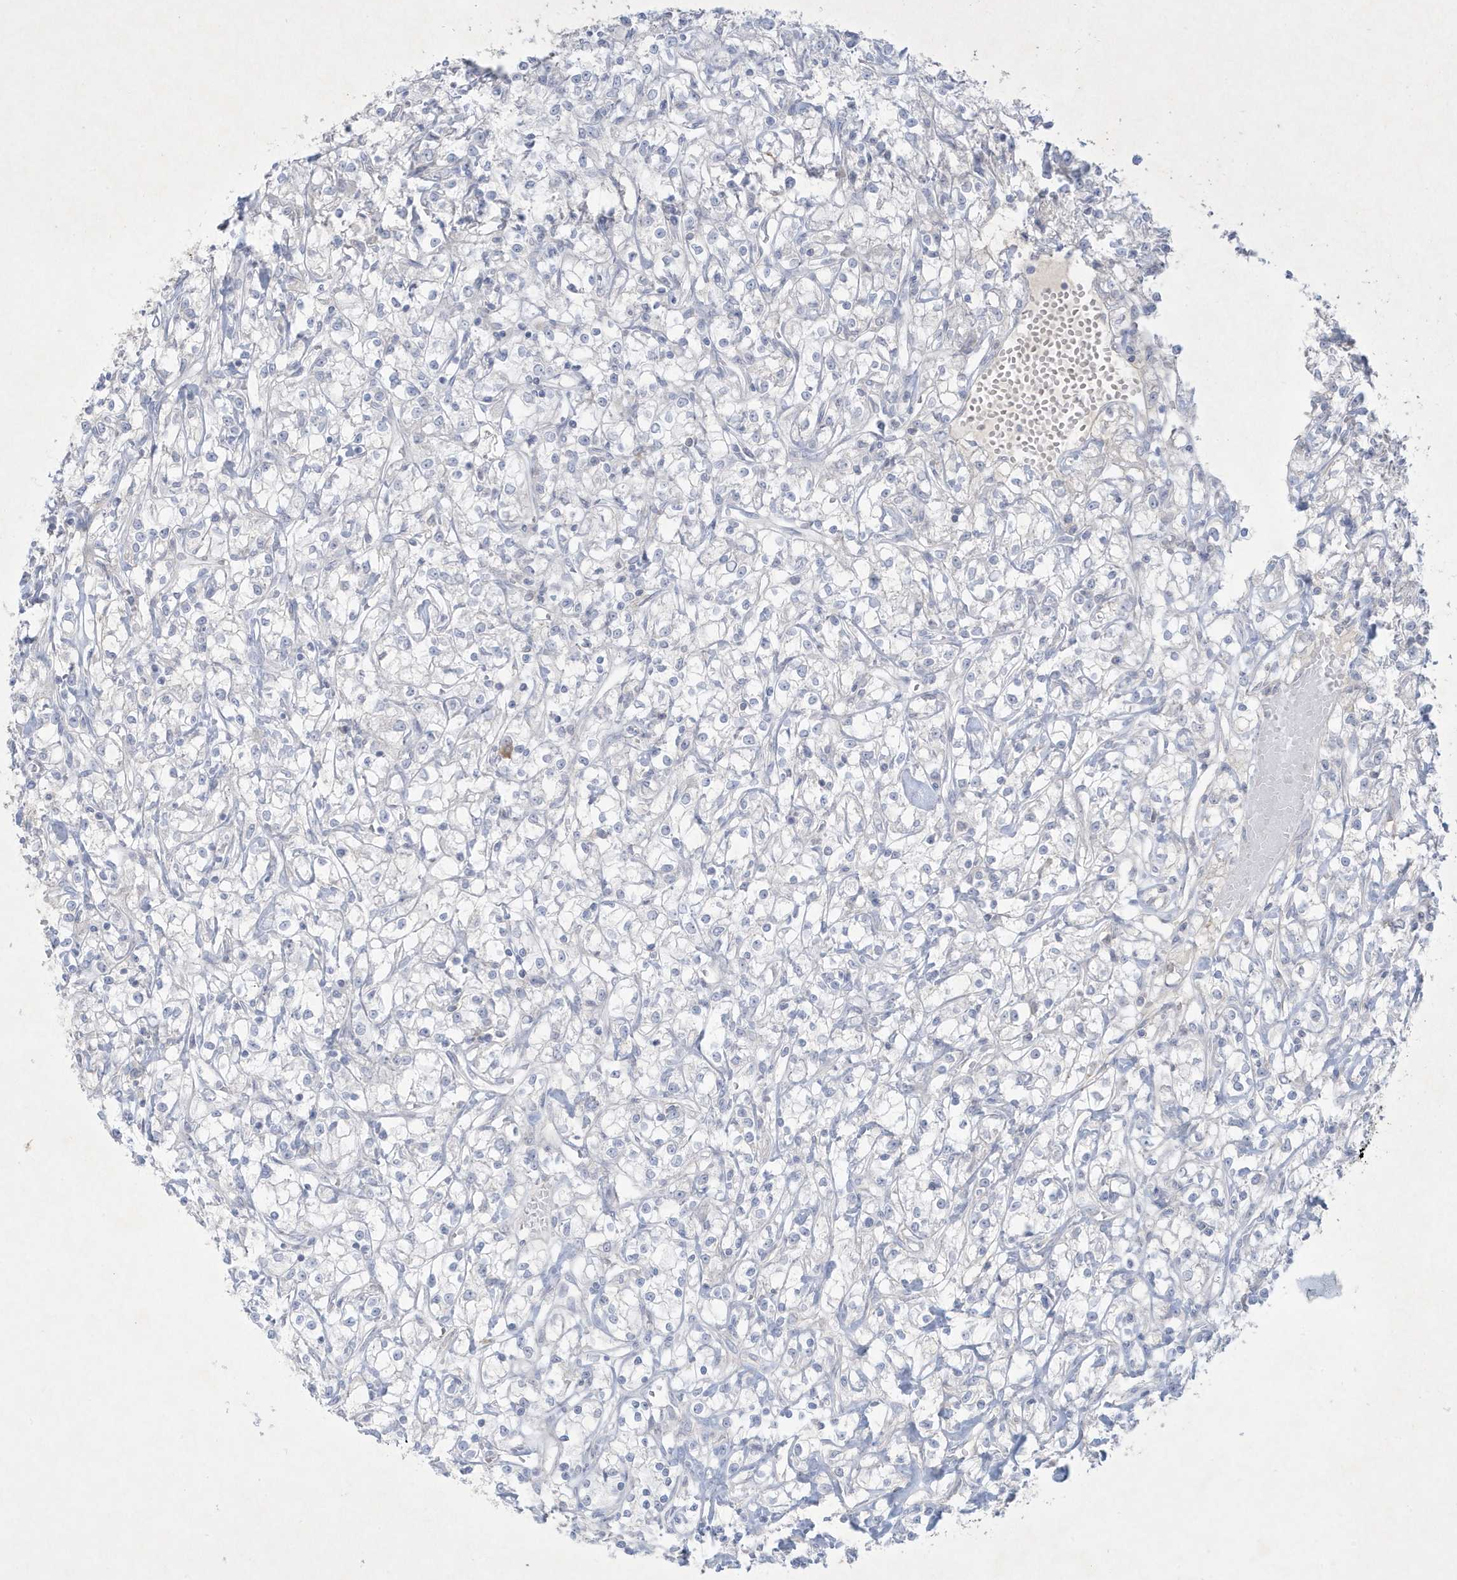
{"staining": {"intensity": "negative", "quantity": "none", "location": "none"}, "tissue": "renal cancer", "cell_type": "Tumor cells", "image_type": "cancer", "snomed": [{"axis": "morphology", "description": "Adenocarcinoma, NOS"}, {"axis": "topography", "description": "Kidney"}], "caption": "High power microscopy histopathology image of an immunohistochemistry photomicrograph of renal adenocarcinoma, revealing no significant staining in tumor cells.", "gene": "CCDC24", "patient": {"sex": "female", "age": 59}}